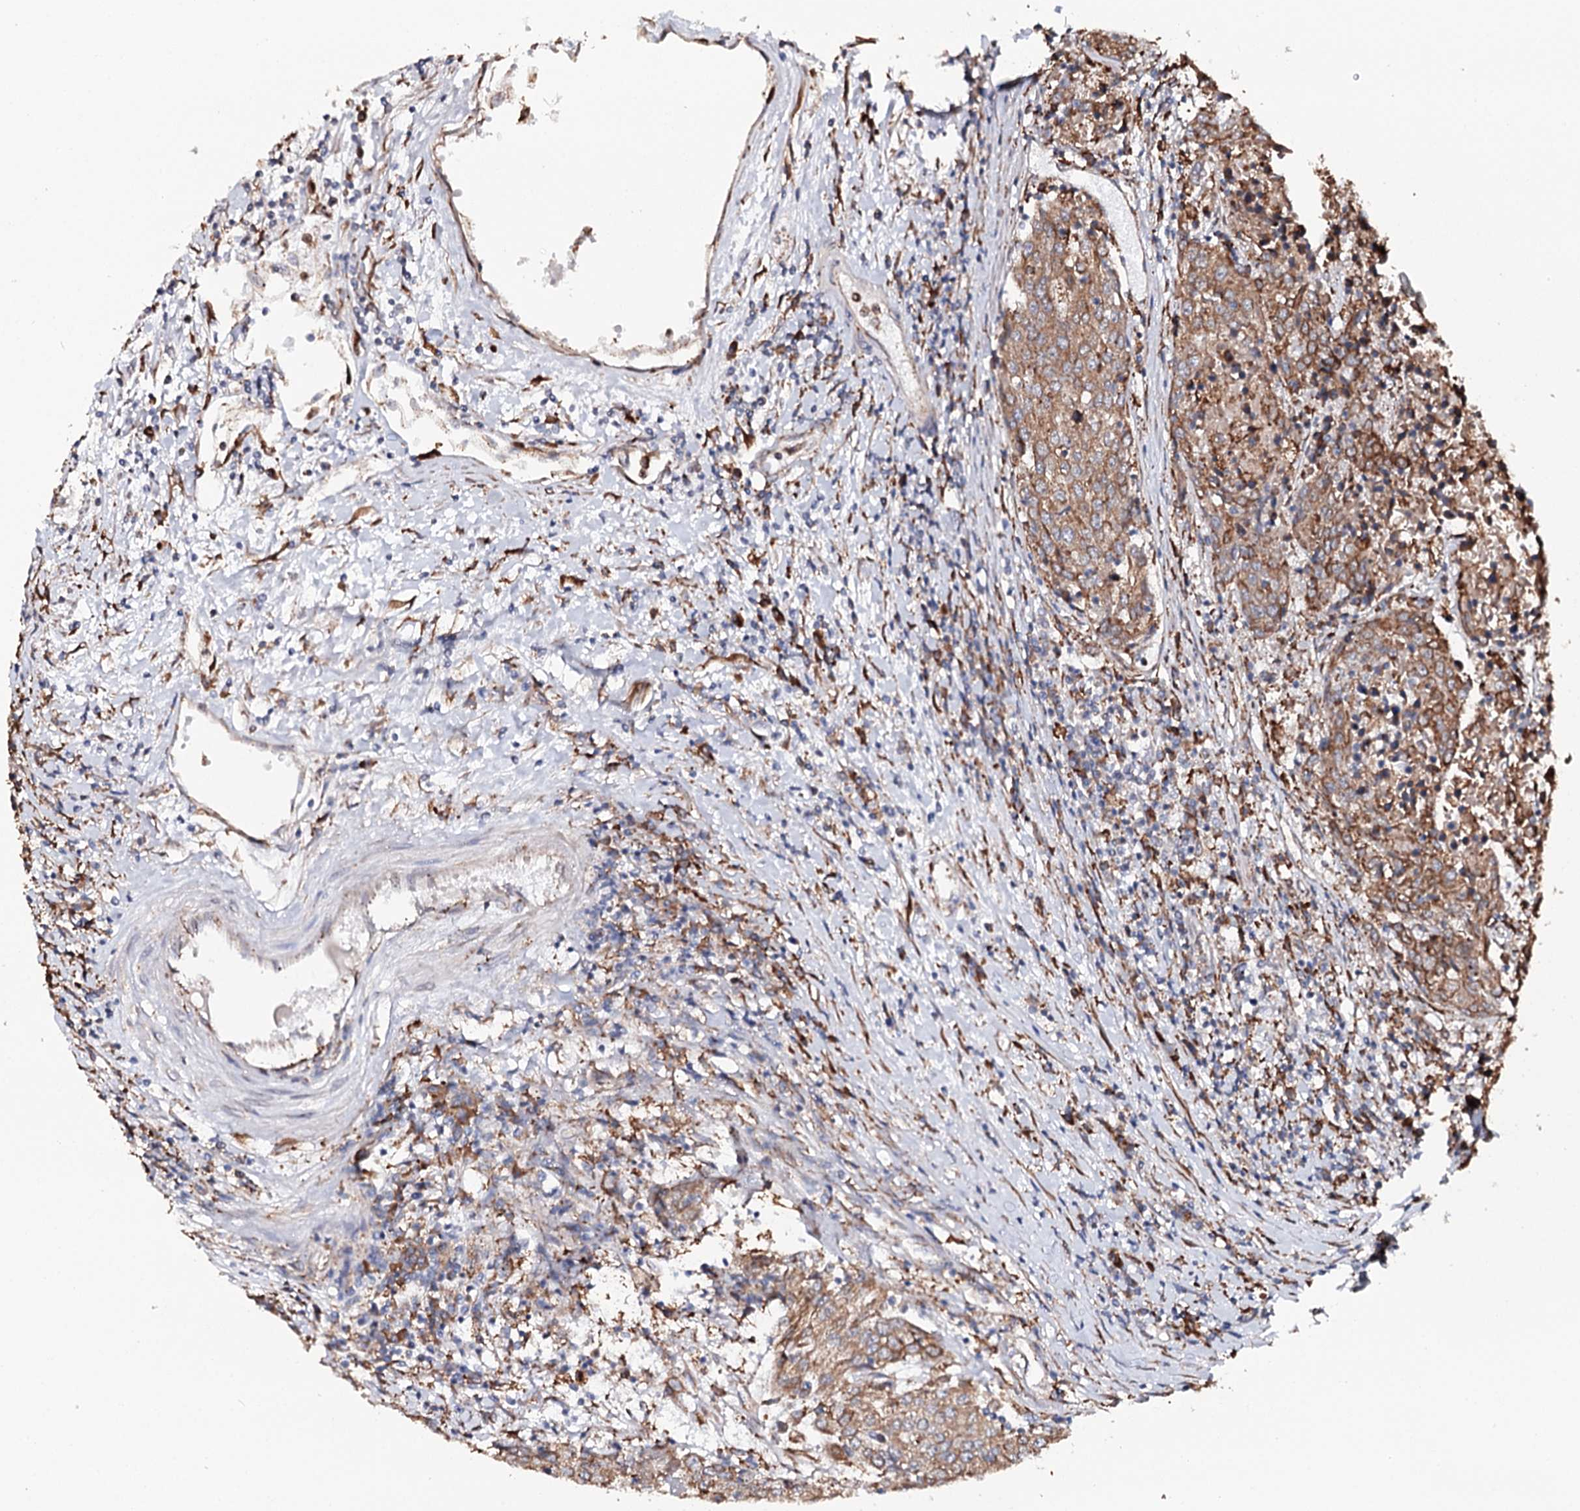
{"staining": {"intensity": "moderate", "quantity": ">75%", "location": "cytoplasmic/membranous"}, "tissue": "urothelial cancer", "cell_type": "Tumor cells", "image_type": "cancer", "snomed": [{"axis": "morphology", "description": "Urothelial carcinoma, High grade"}, {"axis": "topography", "description": "Urinary bladder"}], "caption": "A histopathology image showing moderate cytoplasmic/membranous expression in approximately >75% of tumor cells in urothelial carcinoma (high-grade), as visualized by brown immunohistochemical staining.", "gene": "VEGFA", "patient": {"sex": "female", "age": 85}}